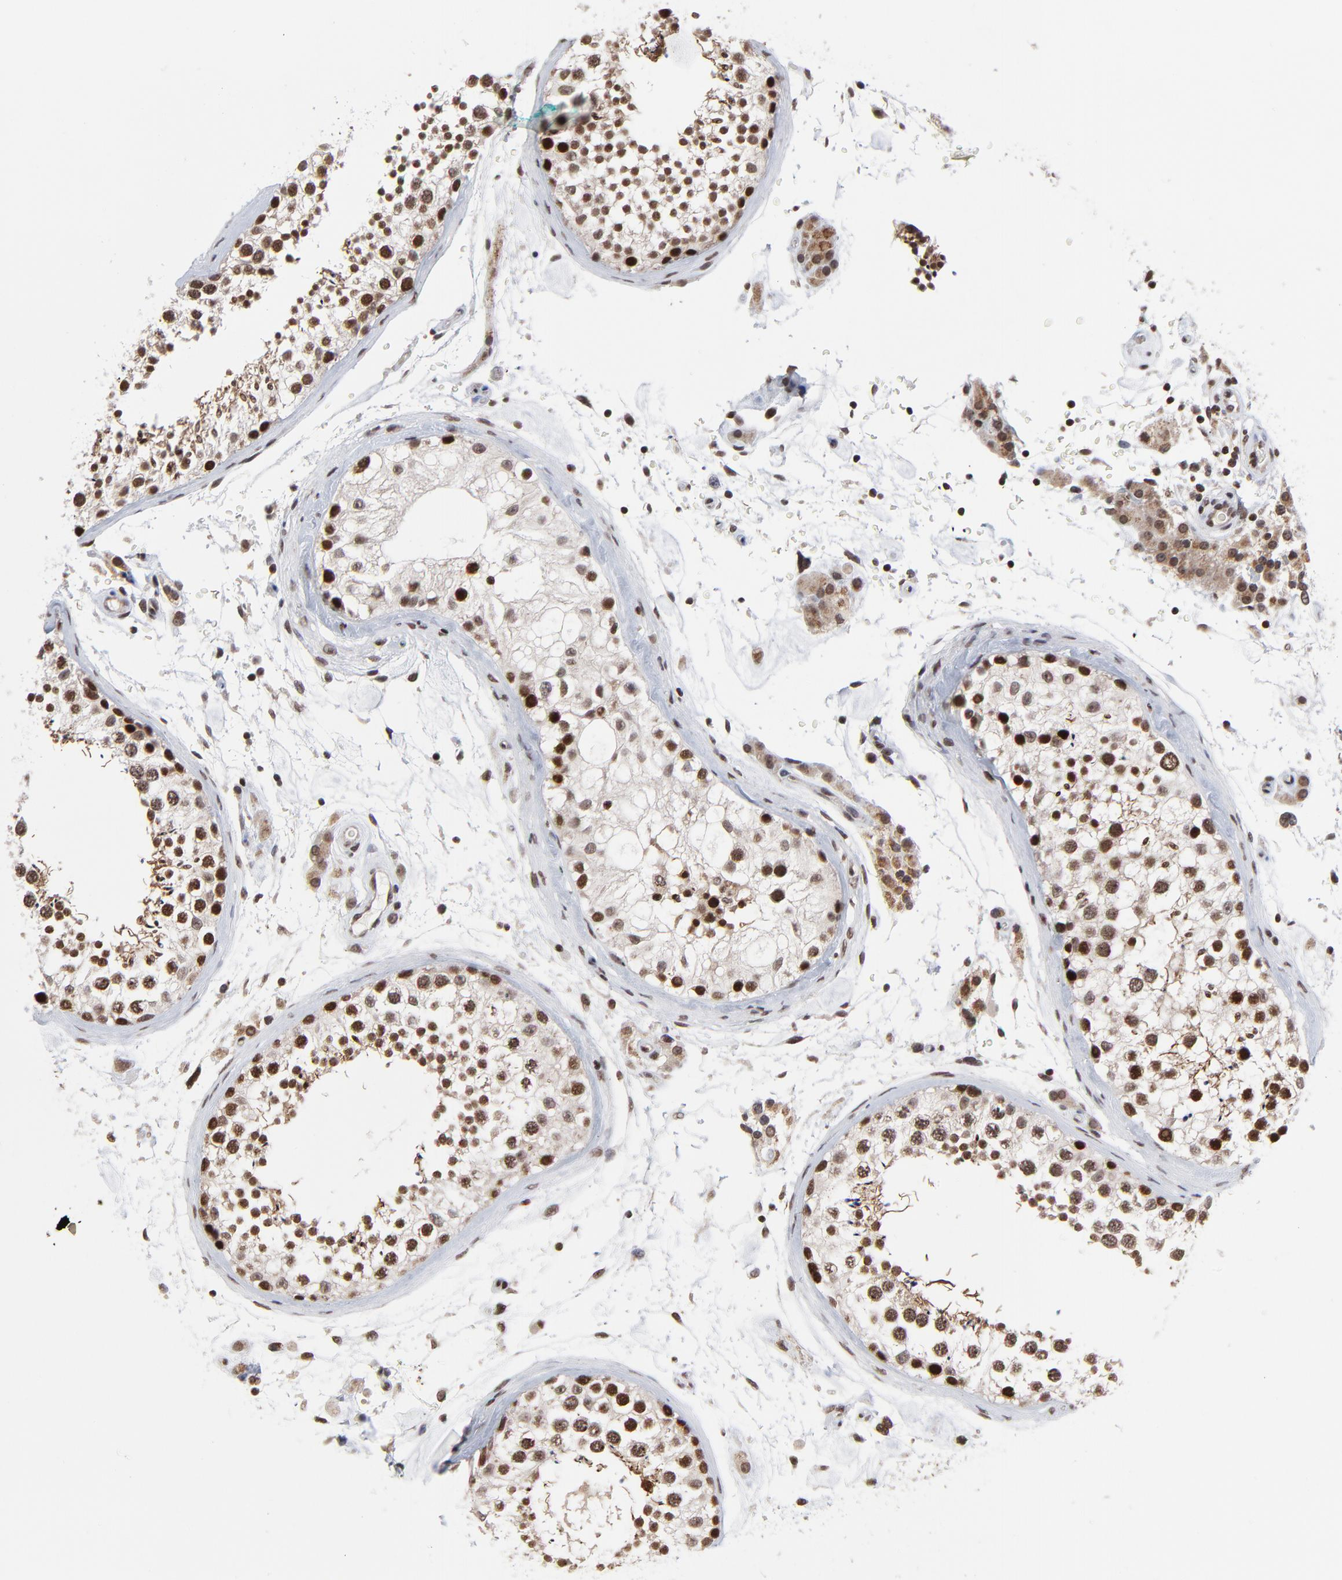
{"staining": {"intensity": "strong", "quantity": ">75%", "location": "nuclear"}, "tissue": "testis", "cell_type": "Cells in seminiferous ducts", "image_type": "normal", "snomed": [{"axis": "morphology", "description": "Normal tissue, NOS"}, {"axis": "topography", "description": "Testis"}], "caption": "Cells in seminiferous ducts display high levels of strong nuclear positivity in about >75% of cells in benign human testis. Nuclei are stained in blue.", "gene": "ZNF777", "patient": {"sex": "male", "age": 46}}